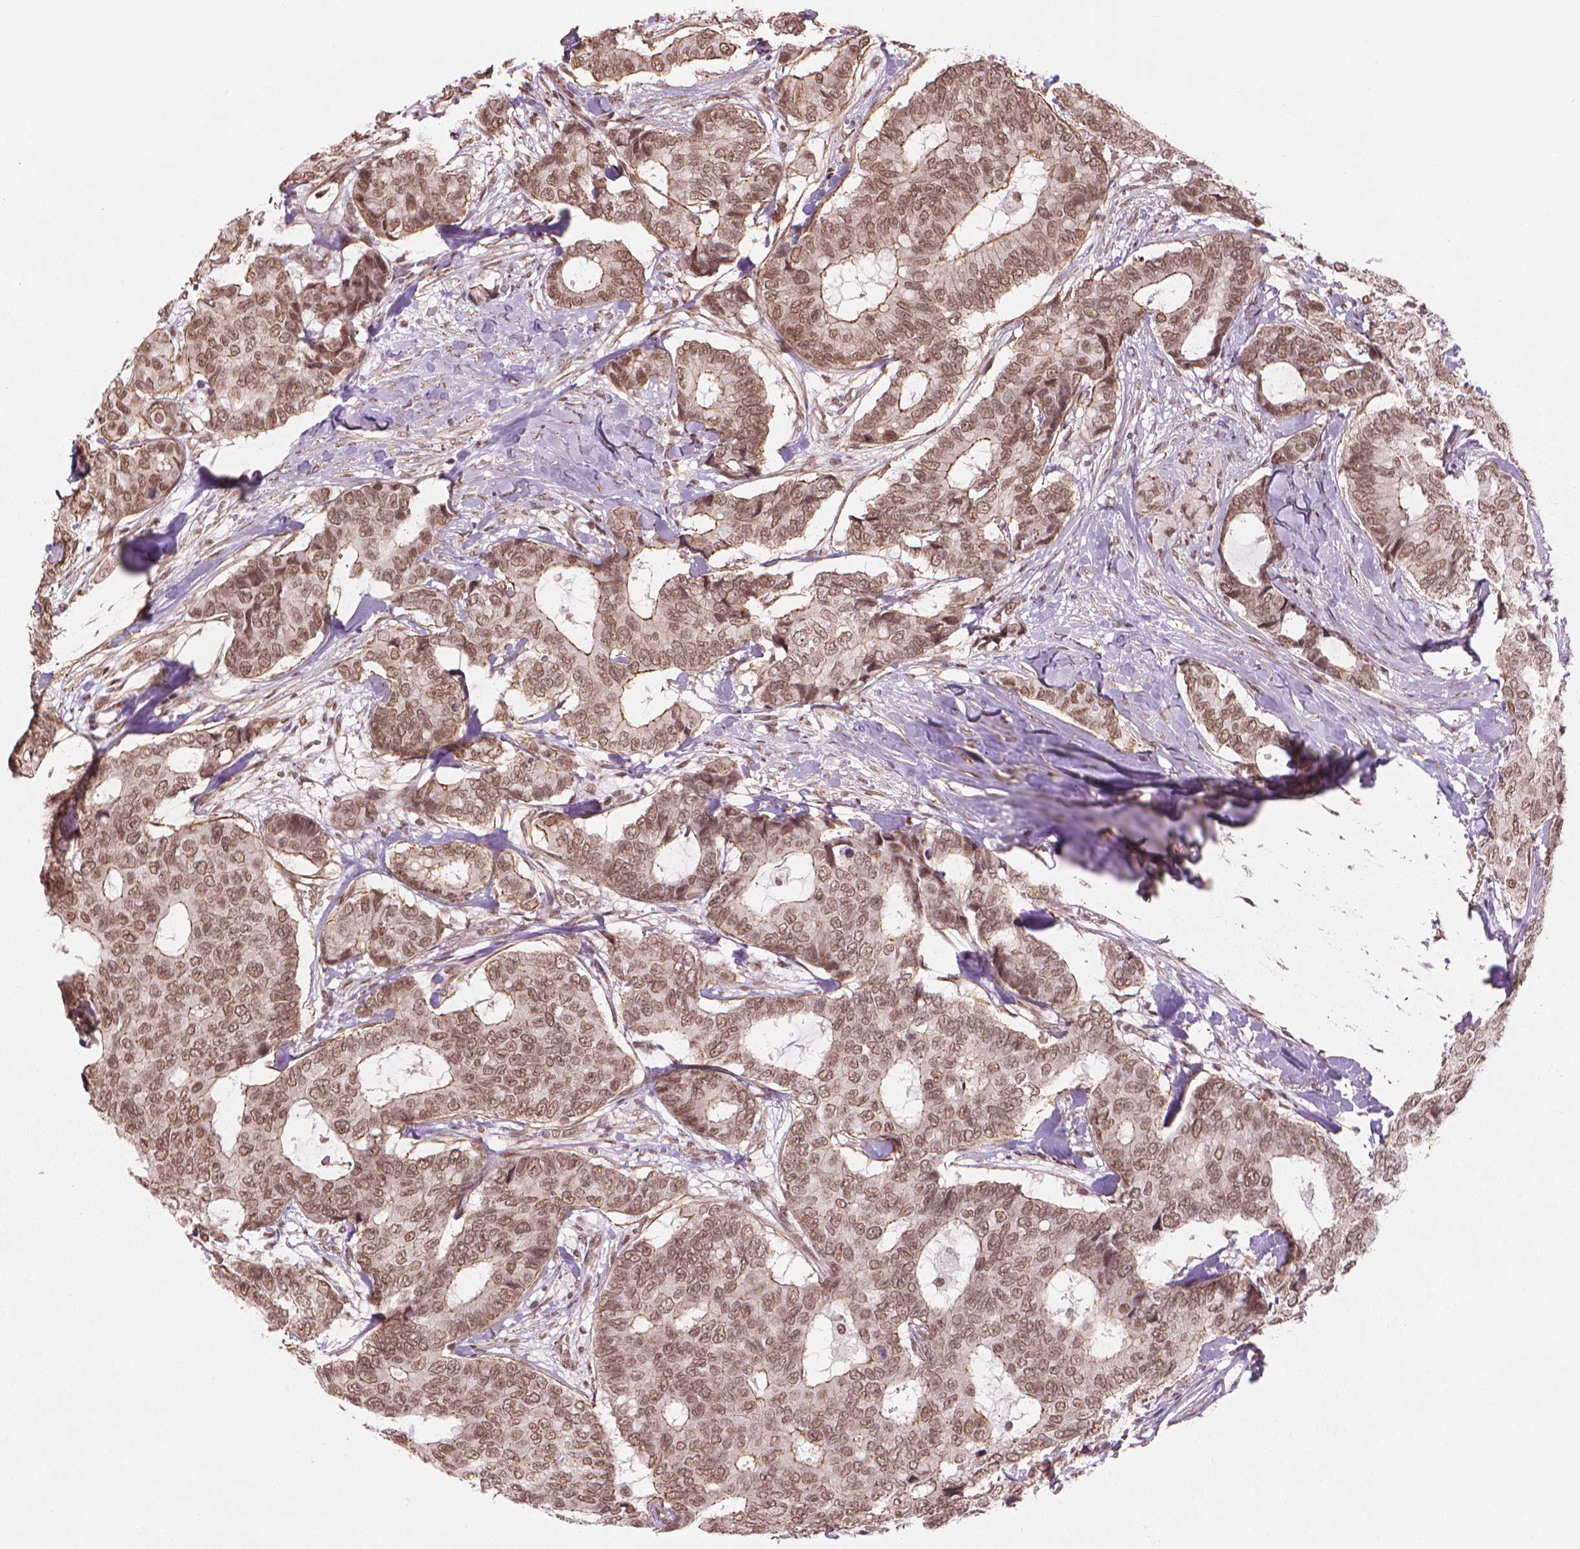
{"staining": {"intensity": "moderate", "quantity": ">75%", "location": "cytoplasmic/membranous,nuclear"}, "tissue": "breast cancer", "cell_type": "Tumor cells", "image_type": "cancer", "snomed": [{"axis": "morphology", "description": "Duct carcinoma"}, {"axis": "topography", "description": "Breast"}], "caption": "Approximately >75% of tumor cells in human breast cancer (infiltrating ductal carcinoma) display moderate cytoplasmic/membranous and nuclear protein expression as visualized by brown immunohistochemical staining.", "gene": "HOXD4", "patient": {"sex": "female", "age": 75}}